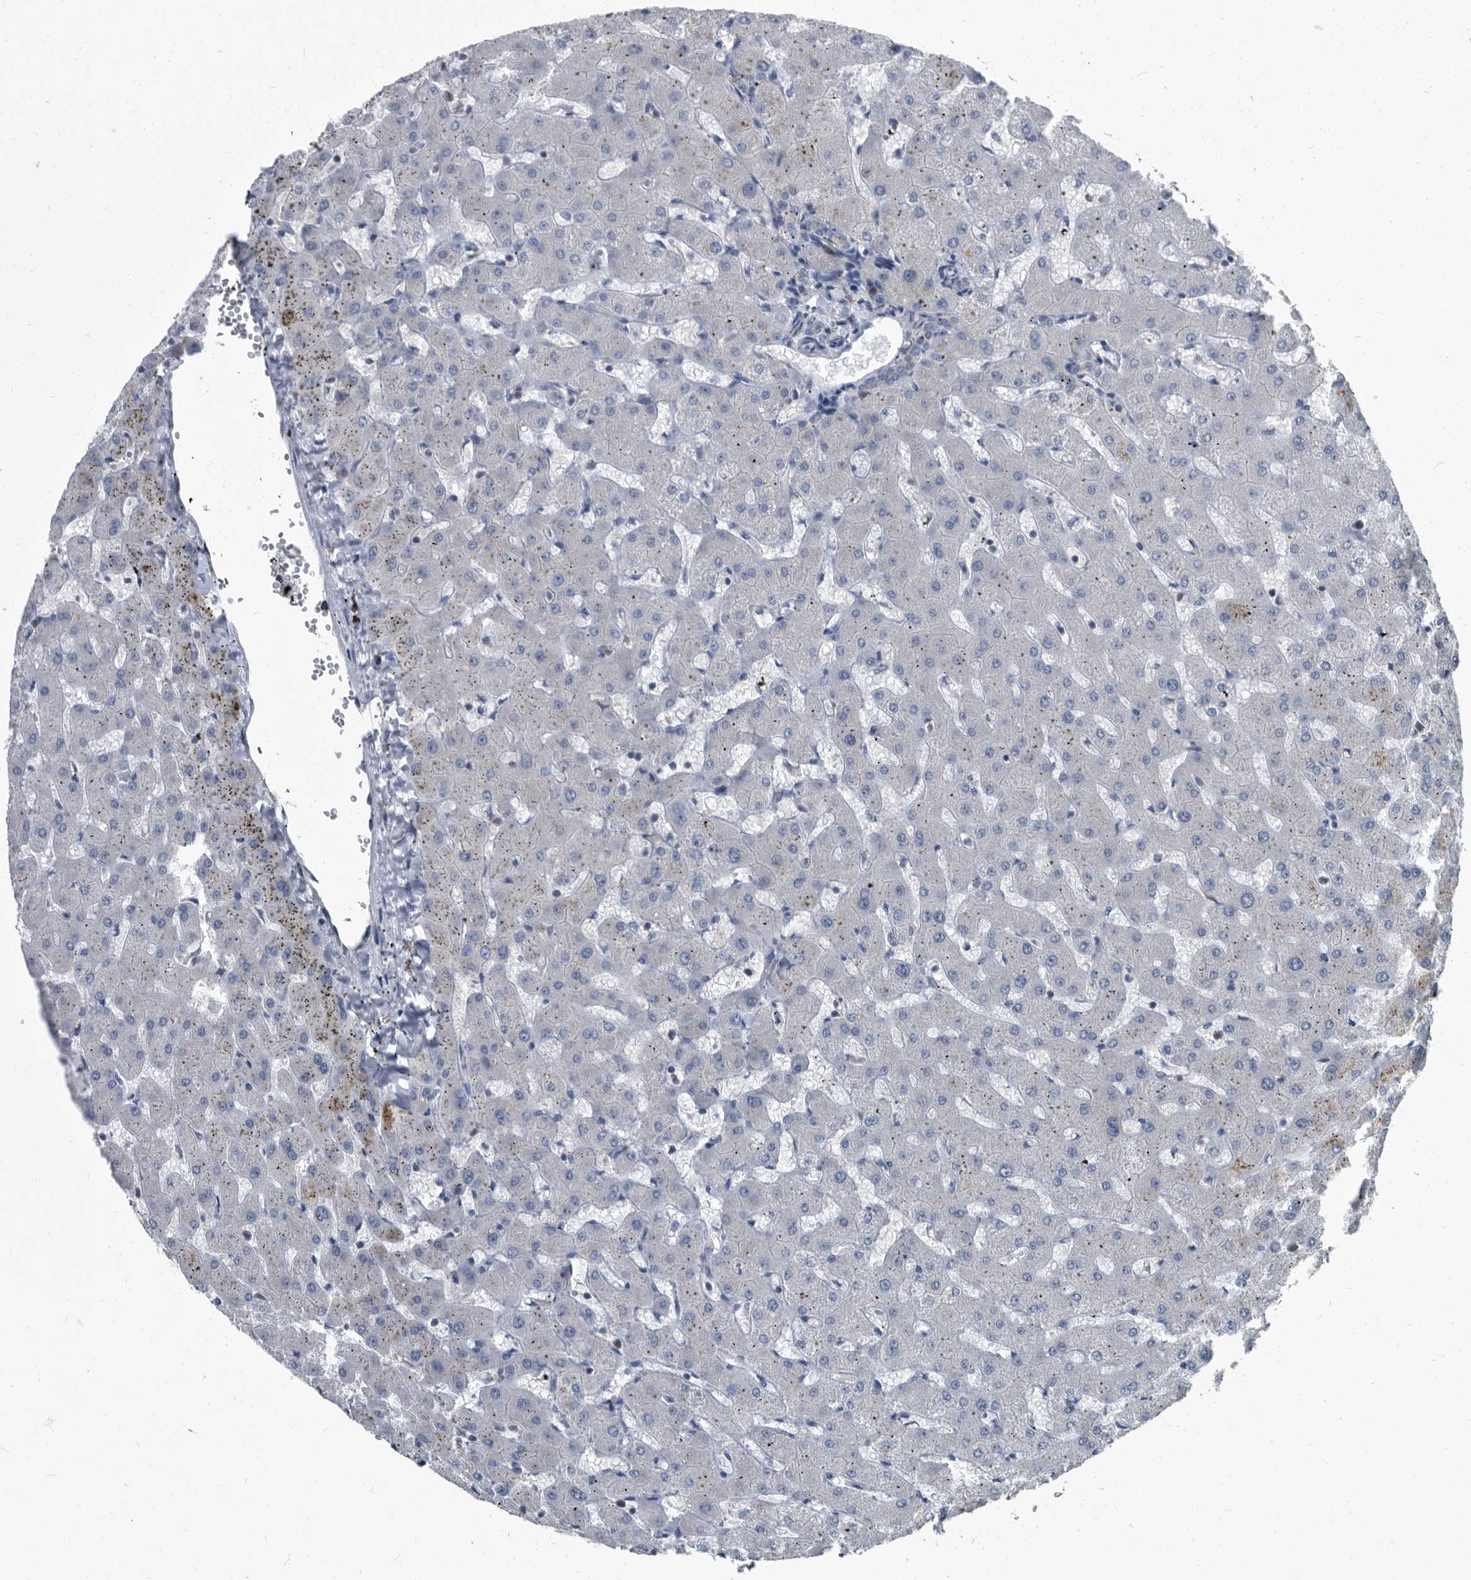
{"staining": {"intensity": "negative", "quantity": "none", "location": "none"}, "tissue": "liver", "cell_type": "Cholangiocytes", "image_type": "normal", "snomed": [{"axis": "morphology", "description": "Normal tissue, NOS"}, {"axis": "topography", "description": "Liver"}], "caption": "Unremarkable liver was stained to show a protein in brown. There is no significant staining in cholangiocytes.", "gene": "CDV3", "patient": {"sex": "female", "age": 63}}